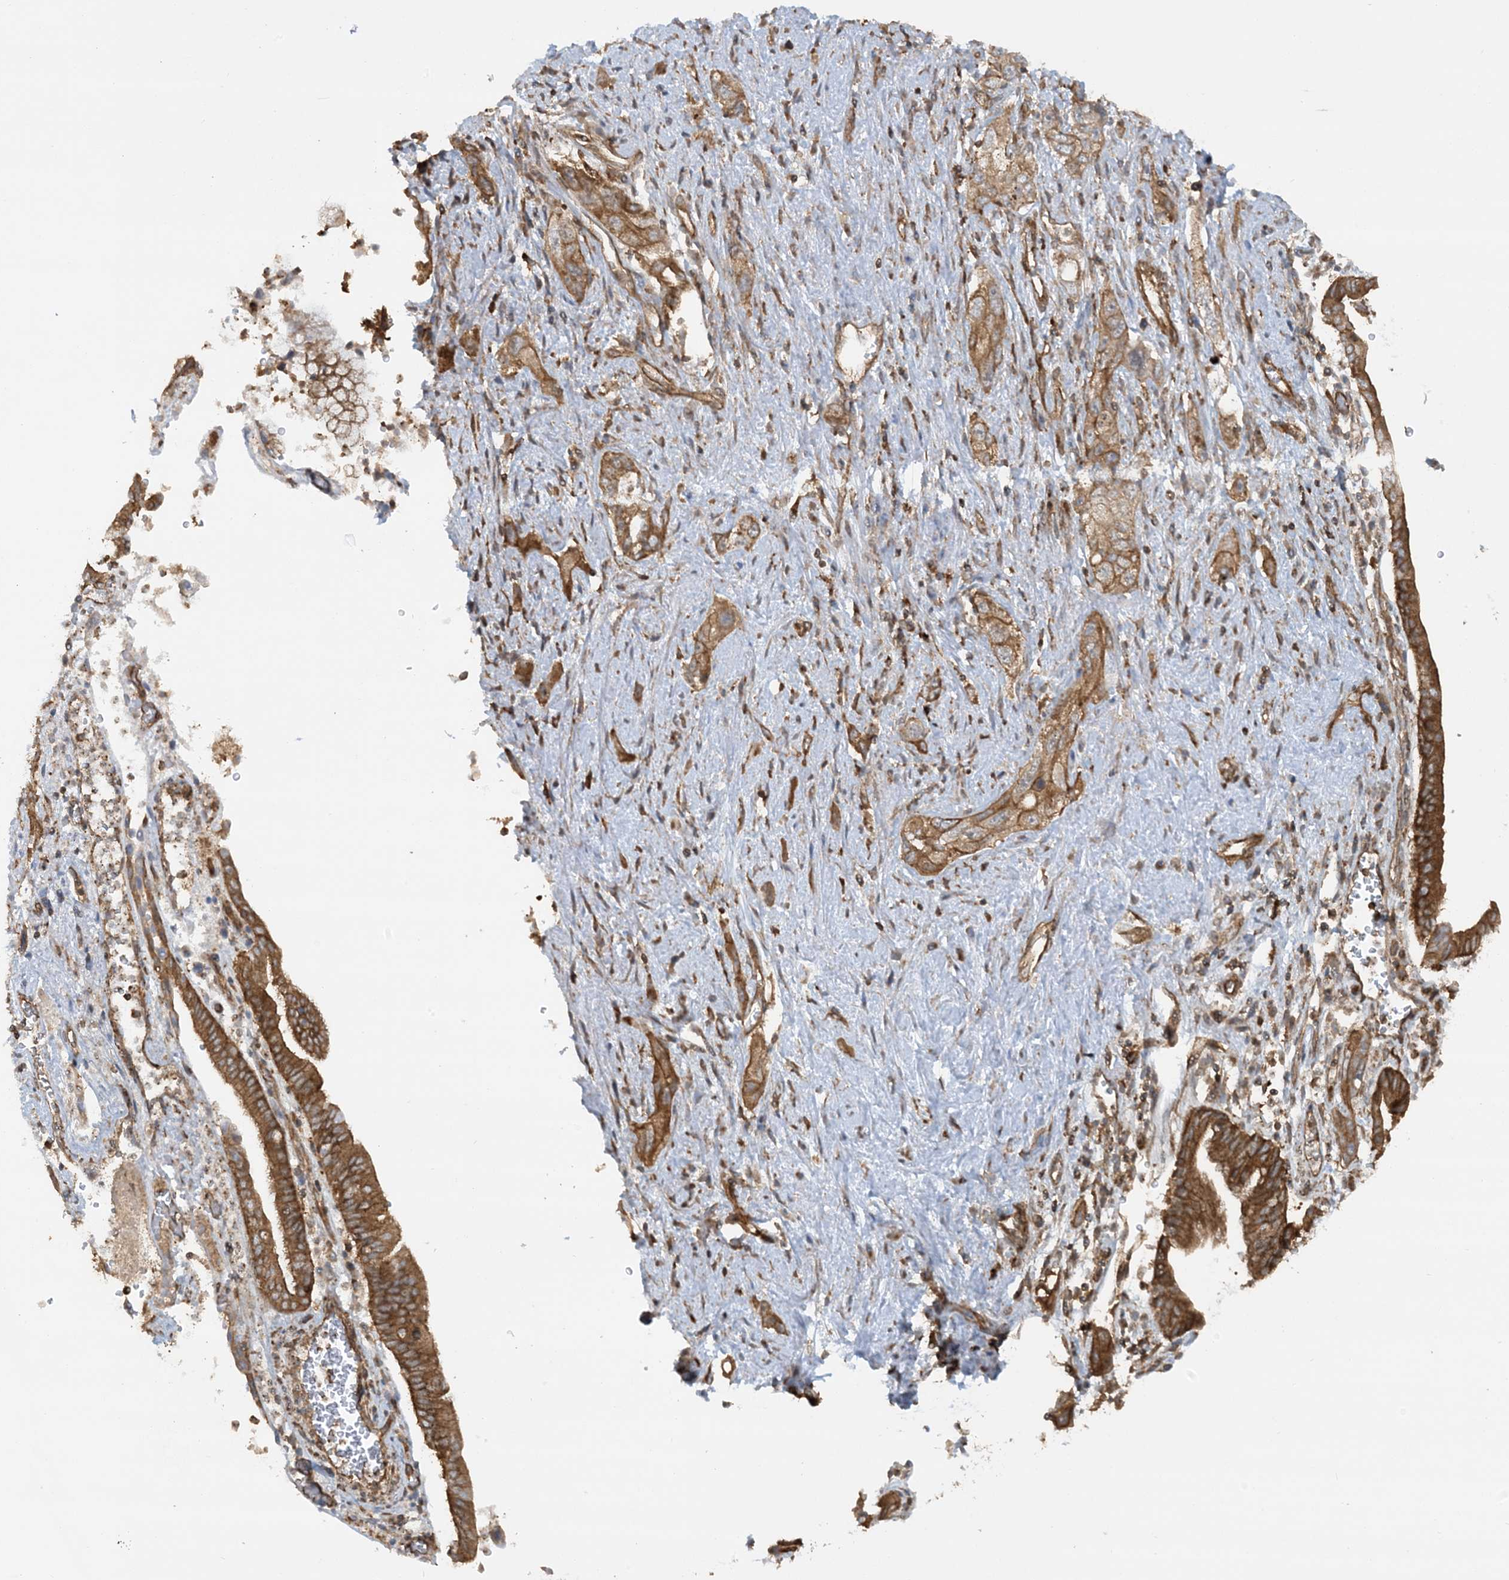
{"staining": {"intensity": "moderate", "quantity": ">75%", "location": "cytoplasmic/membranous"}, "tissue": "pancreatic cancer", "cell_type": "Tumor cells", "image_type": "cancer", "snomed": [{"axis": "morphology", "description": "Adenocarcinoma, NOS"}, {"axis": "topography", "description": "Pancreas"}], "caption": "Approximately >75% of tumor cells in human adenocarcinoma (pancreatic) show moderate cytoplasmic/membranous protein positivity as visualized by brown immunohistochemical staining.", "gene": "STAM2", "patient": {"sex": "female", "age": 73}}